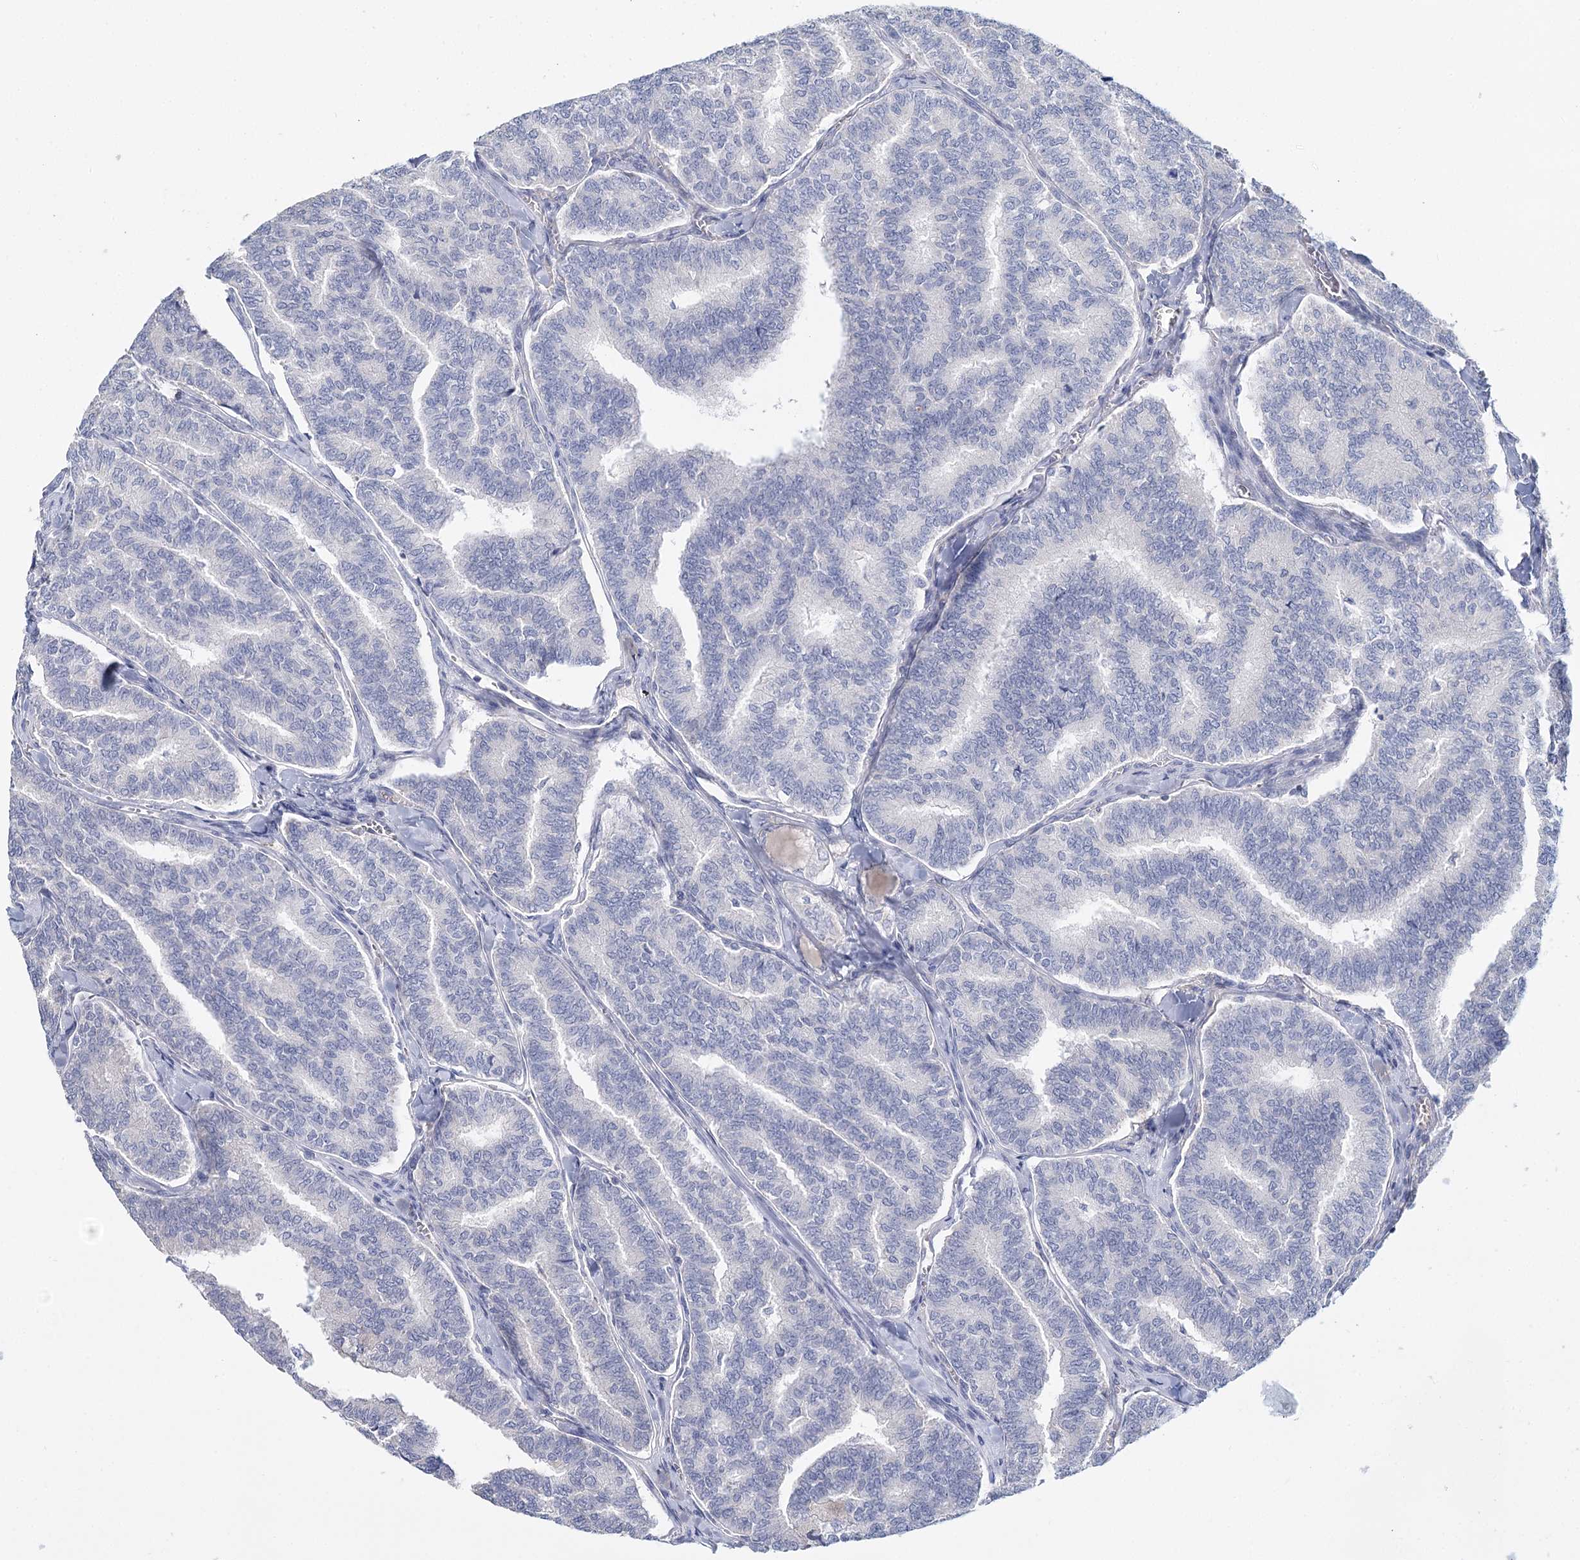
{"staining": {"intensity": "negative", "quantity": "none", "location": "none"}, "tissue": "thyroid cancer", "cell_type": "Tumor cells", "image_type": "cancer", "snomed": [{"axis": "morphology", "description": "Papillary adenocarcinoma, NOS"}, {"axis": "topography", "description": "Thyroid gland"}], "caption": "Tumor cells show no significant expression in thyroid papillary adenocarcinoma.", "gene": "ARHGAP44", "patient": {"sex": "female", "age": 35}}